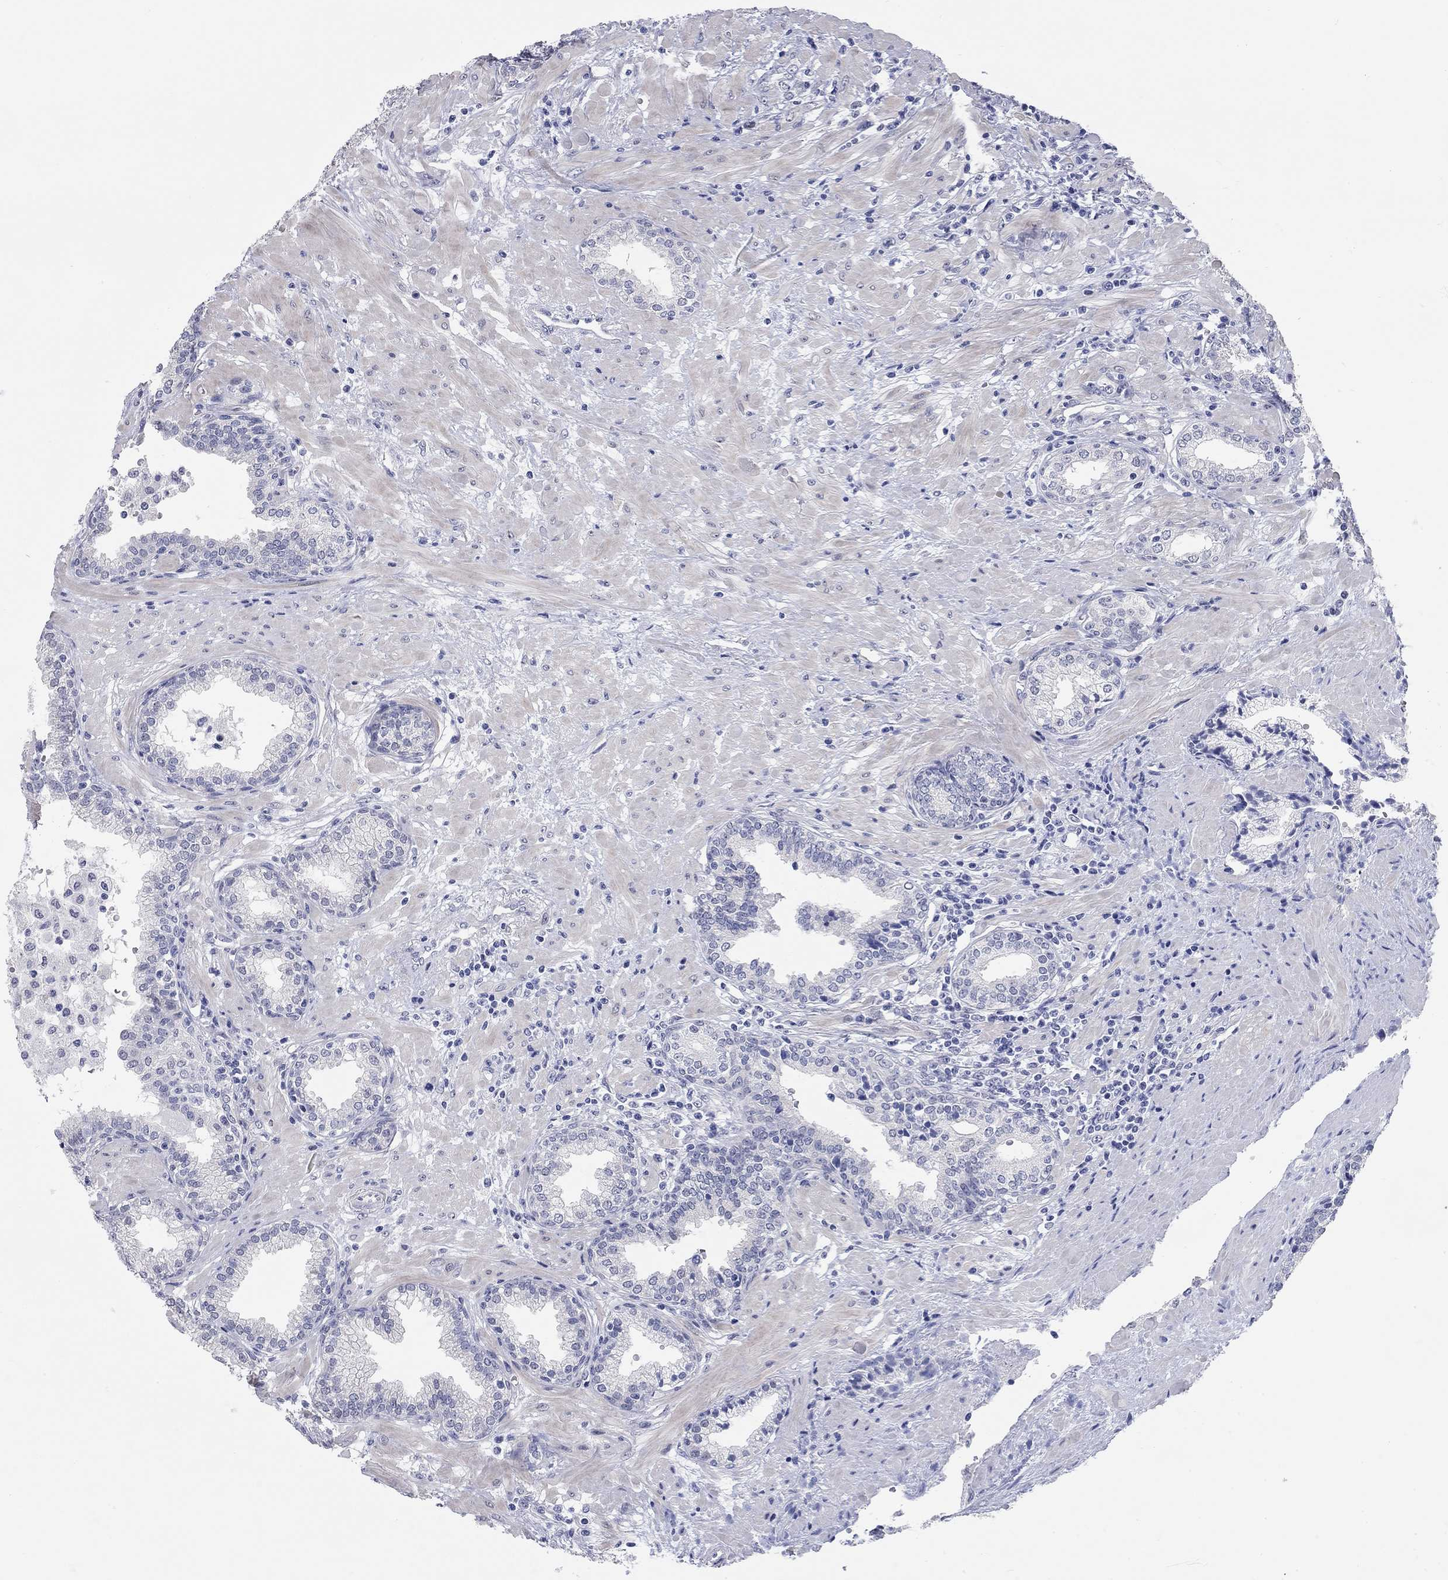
{"staining": {"intensity": "negative", "quantity": "none", "location": "none"}, "tissue": "prostate", "cell_type": "Glandular cells", "image_type": "normal", "snomed": [{"axis": "morphology", "description": "Normal tissue, NOS"}, {"axis": "topography", "description": "Prostate"}], "caption": "High power microscopy histopathology image of an IHC histopathology image of normal prostate, revealing no significant positivity in glandular cells.", "gene": "WASF3", "patient": {"sex": "male", "age": 64}}